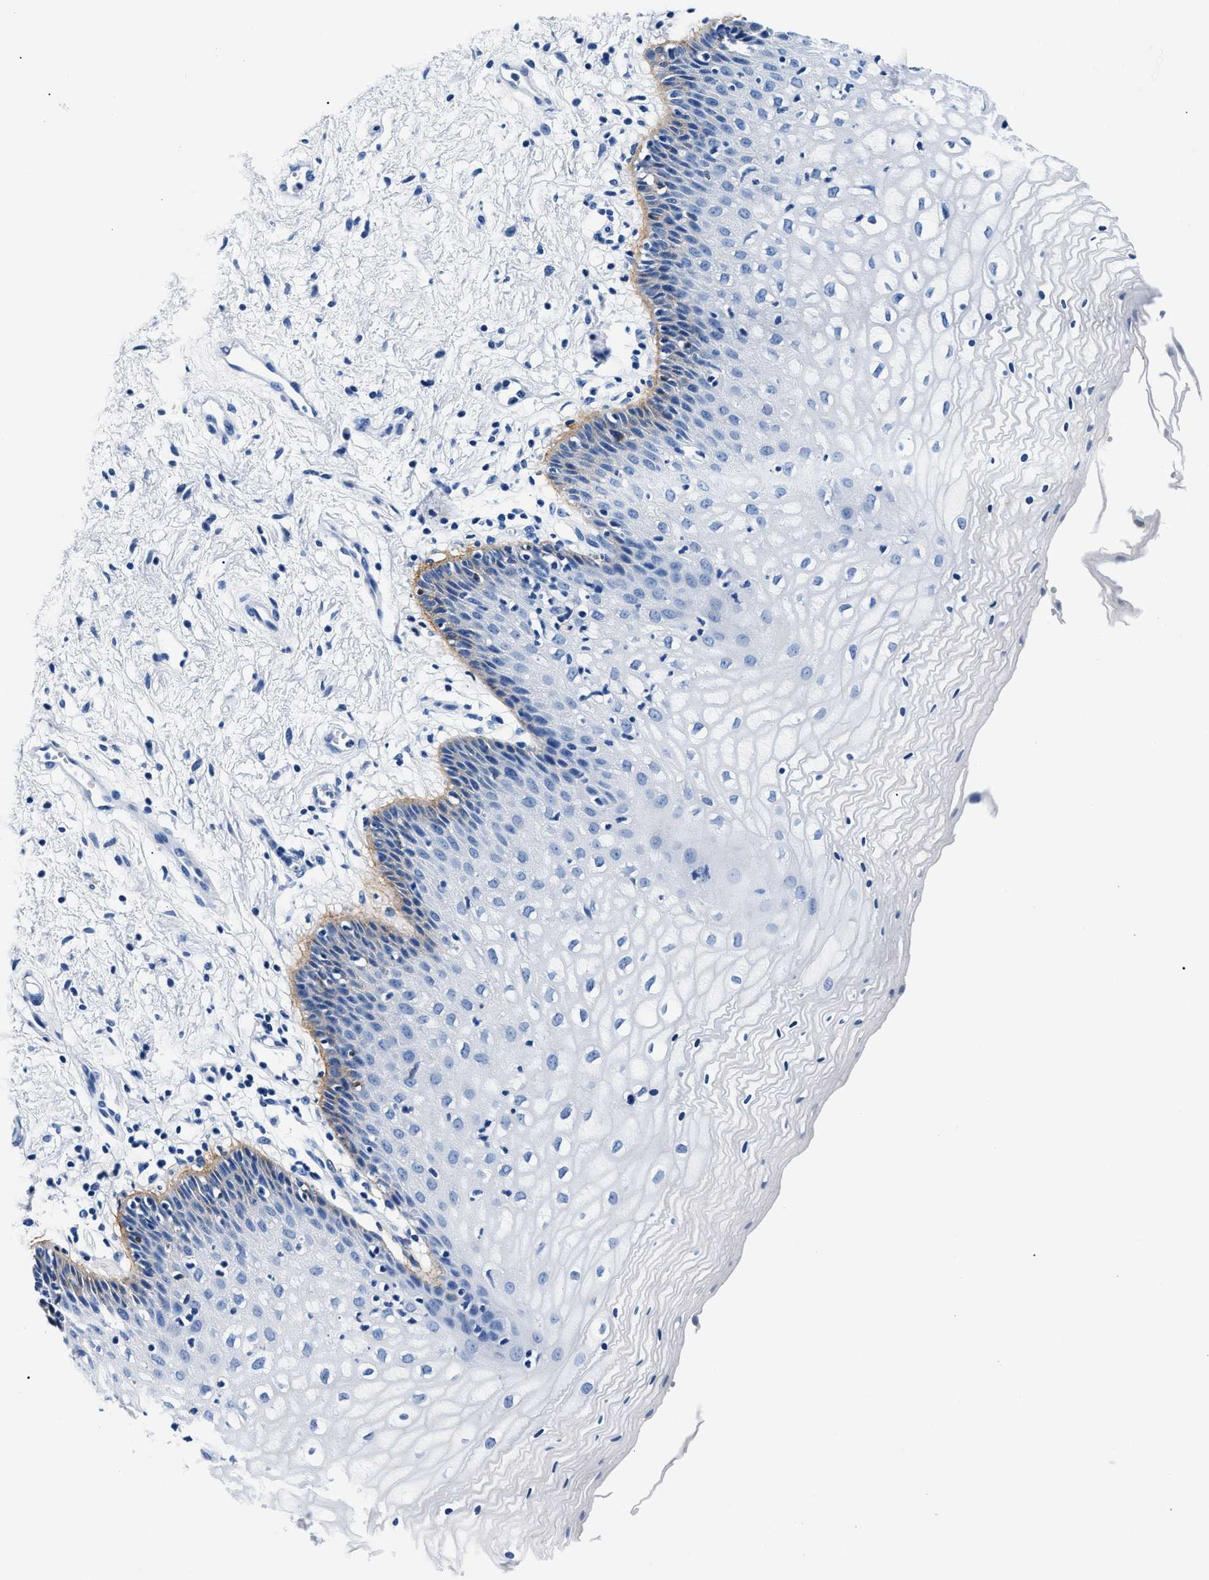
{"staining": {"intensity": "weak", "quantity": "<25%", "location": "cytoplasmic/membranous"}, "tissue": "vagina", "cell_type": "Squamous epithelial cells", "image_type": "normal", "snomed": [{"axis": "morphology", "description": "Normal tissue, NOS"}, {"axis": "topography", "description": "Vagina"}], "caption": "Immunohistochemistry (IHC) of normal vagina demonstrates no positivity in squamous epithelial cells. Nuclei are stained in blue.", "gene": "TNR", "patient": {"sex": "female", "age": 34}}